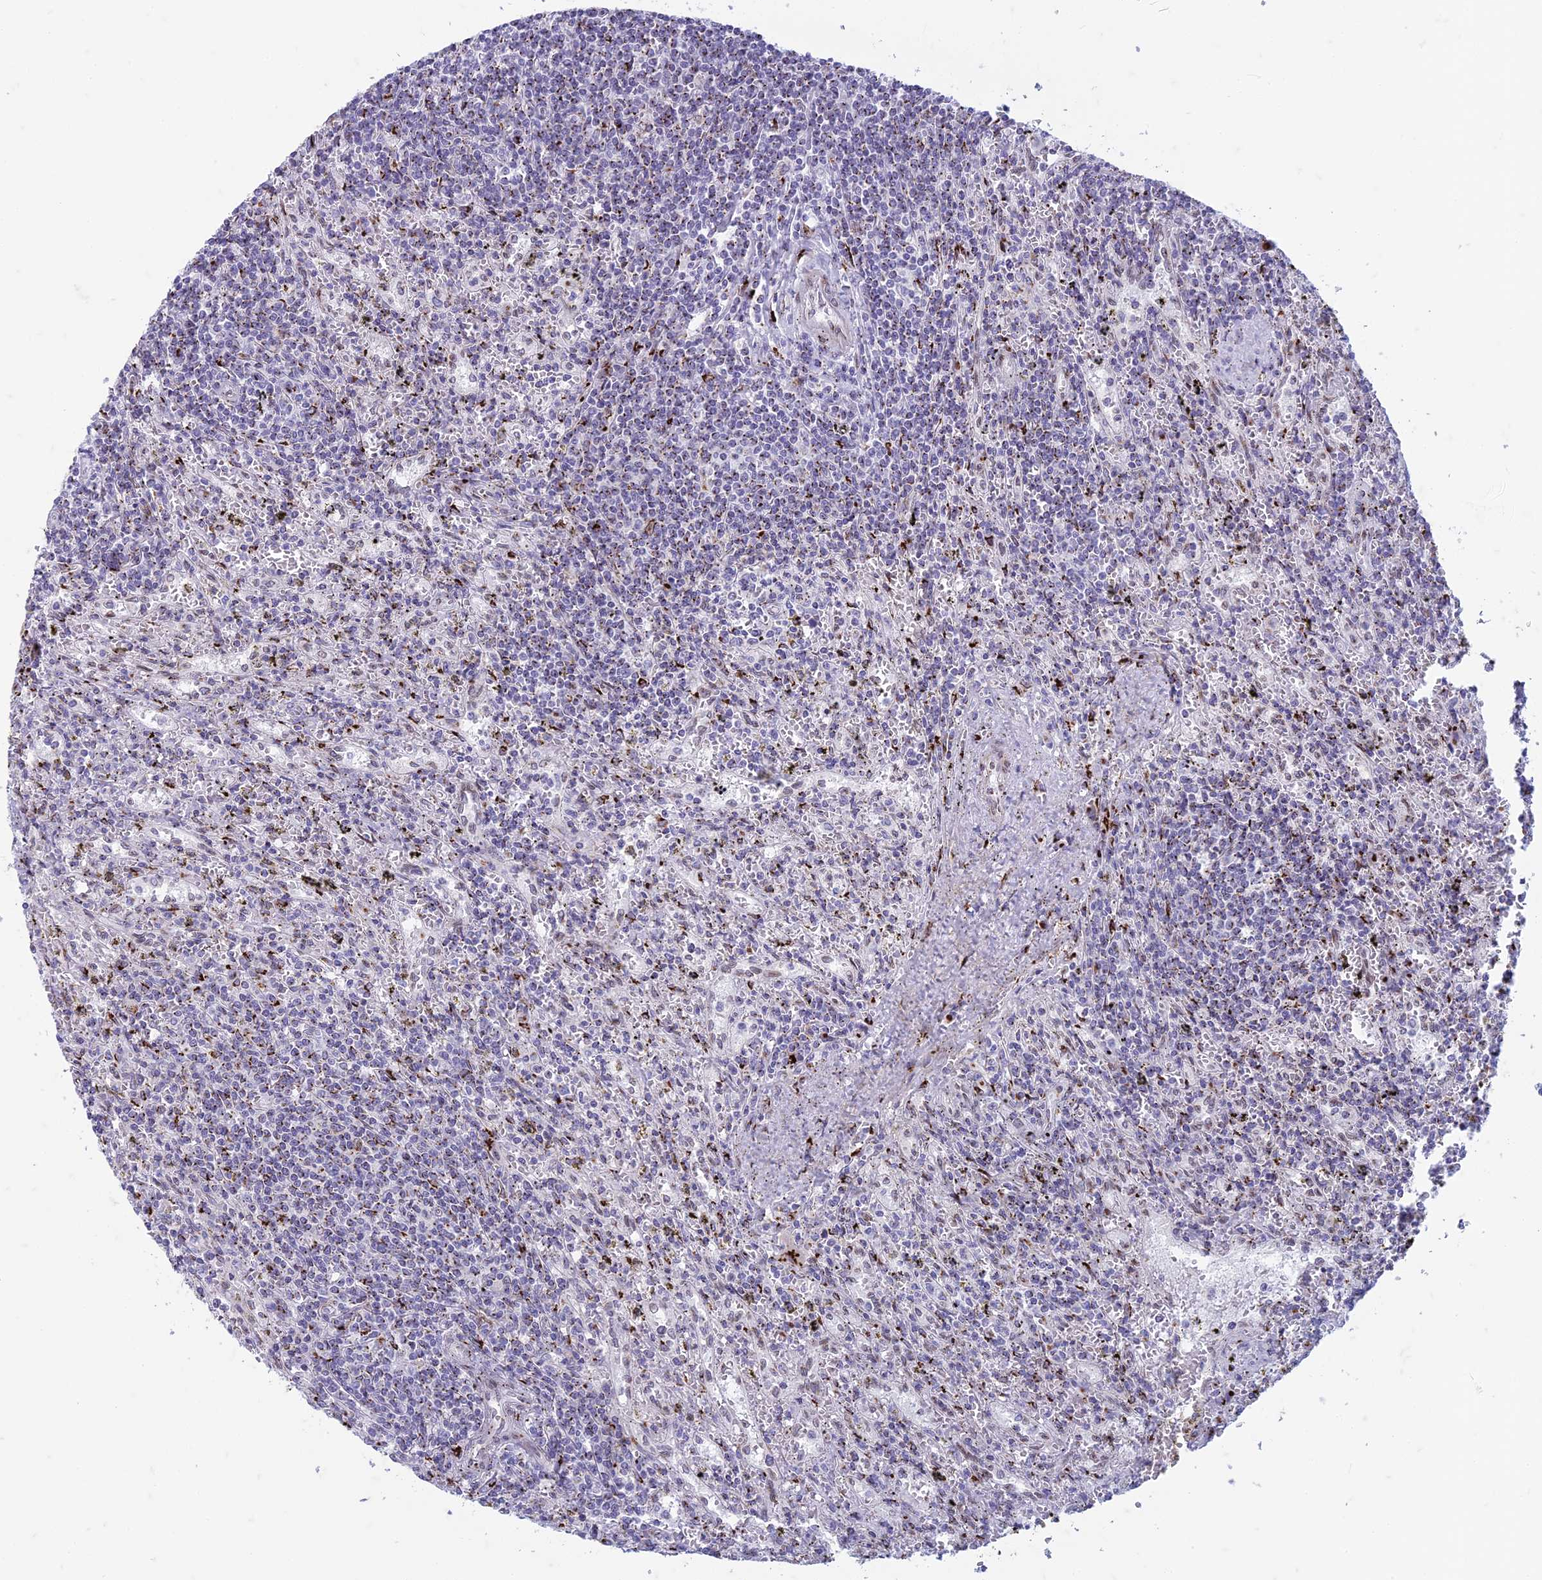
{"staining": {"intensity": "moderate", "quantity": "<25%", "location": "cytoplasmic/membranous"}, "tissue": "lymphoma", "cell_type": "Tumor cells", "image_type": "cancer", "snomed": [{"axis": "morphology", "description": "Malignant lymphoma, non-Hodgkin's type, Low grade"}, {"axis": "topography", "description": "Spleen"}], "caption": "Immunohistochemical staining of lymphoma exhibits low levels of moderate cytoplasmic/membranous staining in approximately <25% of tumor cells. (DAB IHC with brightfield microscopy, high magnification).", "gene": "FAM3C", "patient": {"sex": "male", "age": 76}}